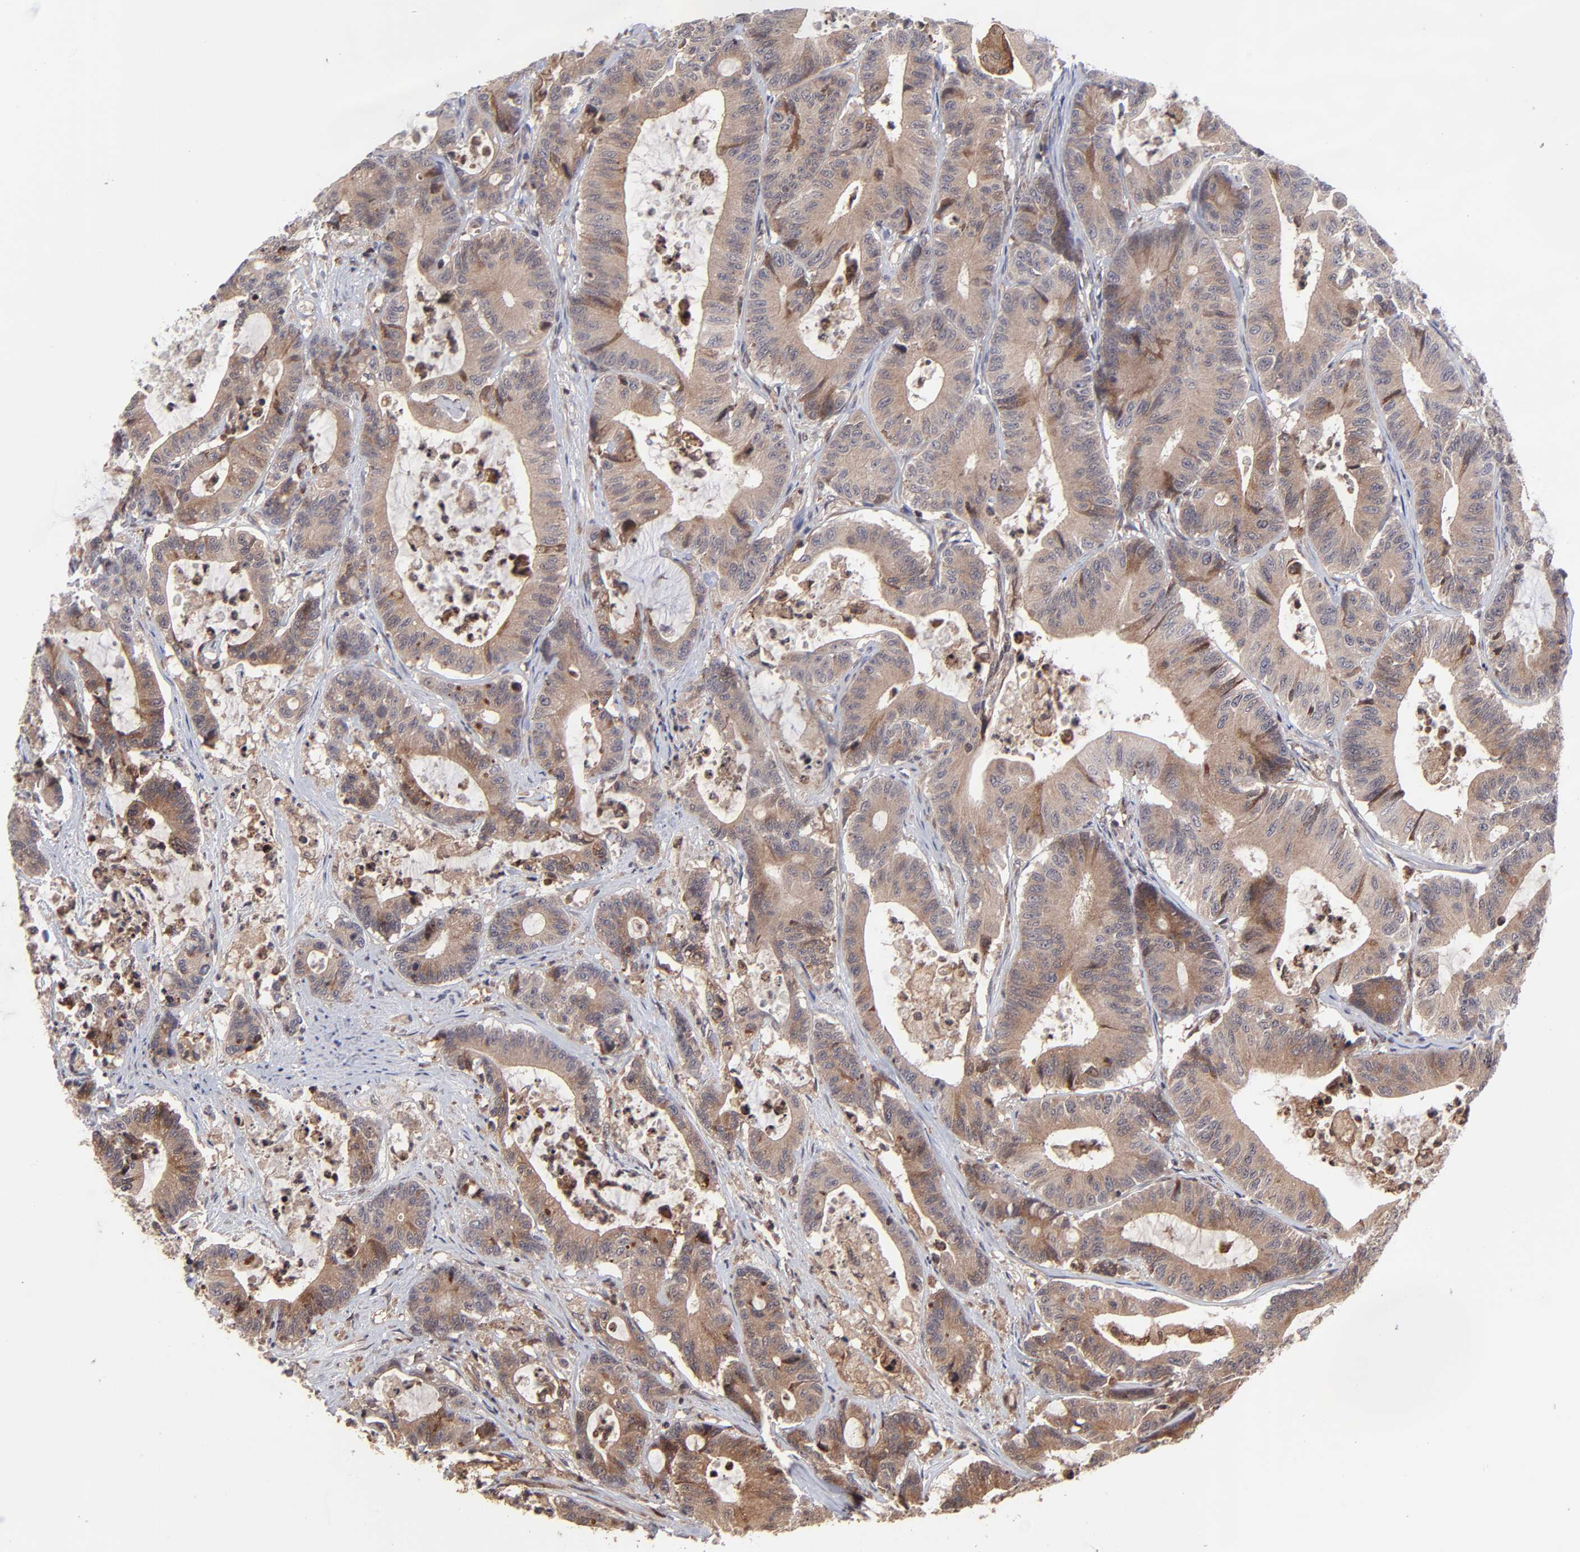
{"staining": {"intensity": "moderate", "quantity": ">75%", "location": "cytoplasmic/membranous"}, "tissue": "colorectal cancer", "cell_type": "Tumor cells", "image_type": "cancer", "snomed": [{"axis": "morphology", "description": "Adenocarcinoma, NOS"}, {"axis": "topography", "description": "Colon"}], "caption": "Immunohistochemistry image of neoplastic tissue: colorectal adenocarcinoma stained using immunohistochemistry exhibits medium levels of moderate protein expression localized specifically in the cytoplasmic/membranous of tumor cells, appearing as a cytoplasmic/membranous brown color.", "gene": "UBE2L6", "patient": {"sex": "female", "age": 84}}